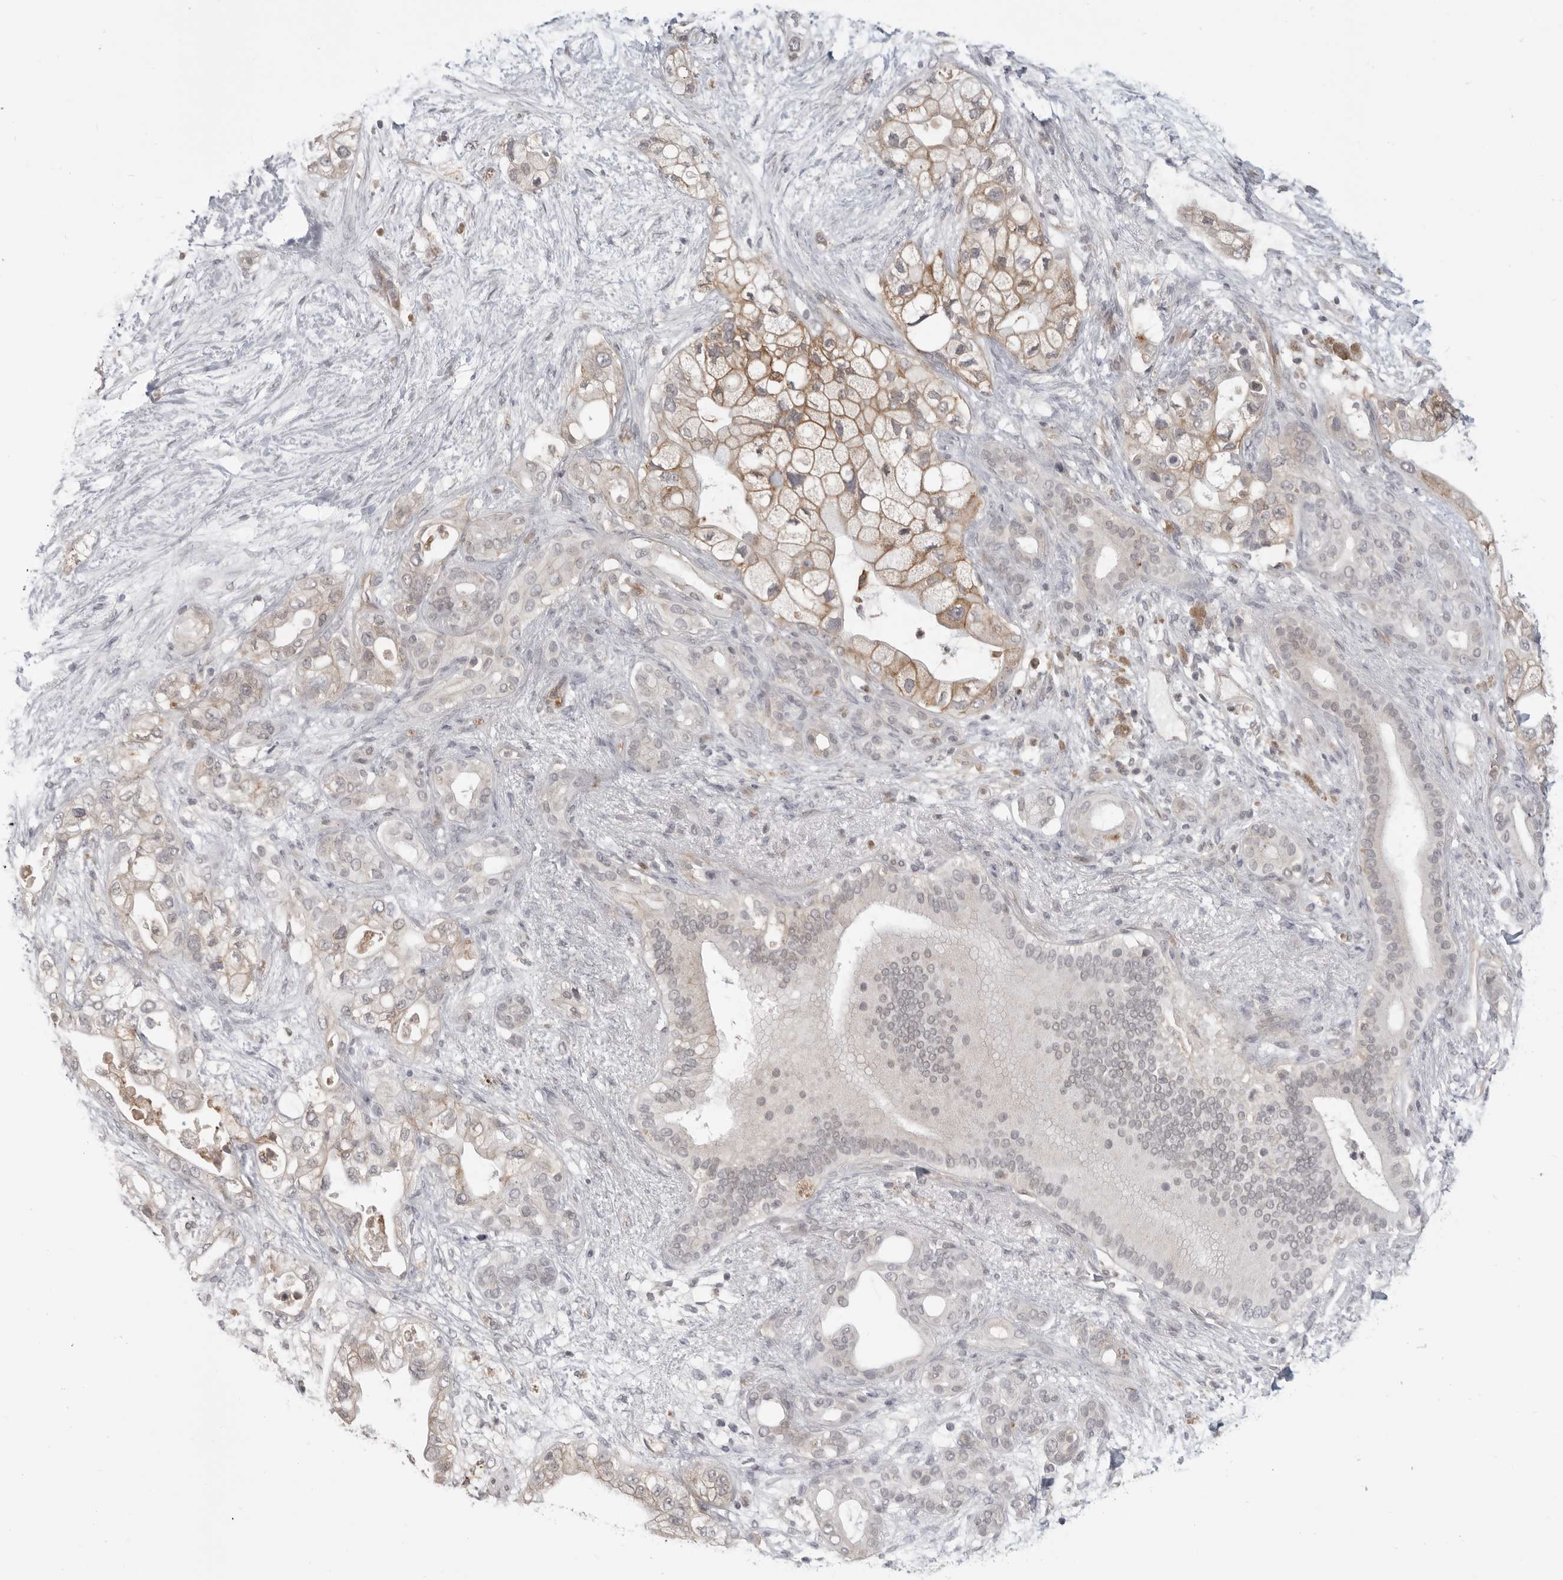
{"staining": {"intensity": "weak", "quantity": "25%-75%", "location": "cytoplasmic/membranous"}, "tissue": "pancreatic cancer", "cell_type": "Tumor cells", "image_type": "cancer", "snomed": [{"axis": "morphology", "description": "Adenocarcinoma, NOS"}, {"axis": "topography", "description": "Pancreas"}], "caption": "DAB immunohistochemical staining of human pancreatic cancer reveals weak cytoplasmic/membranous protein expression in about 25%-75% of tumor cells.", "gene": "IFNGR1", "patient": {"sex": "male", "age": 53}}